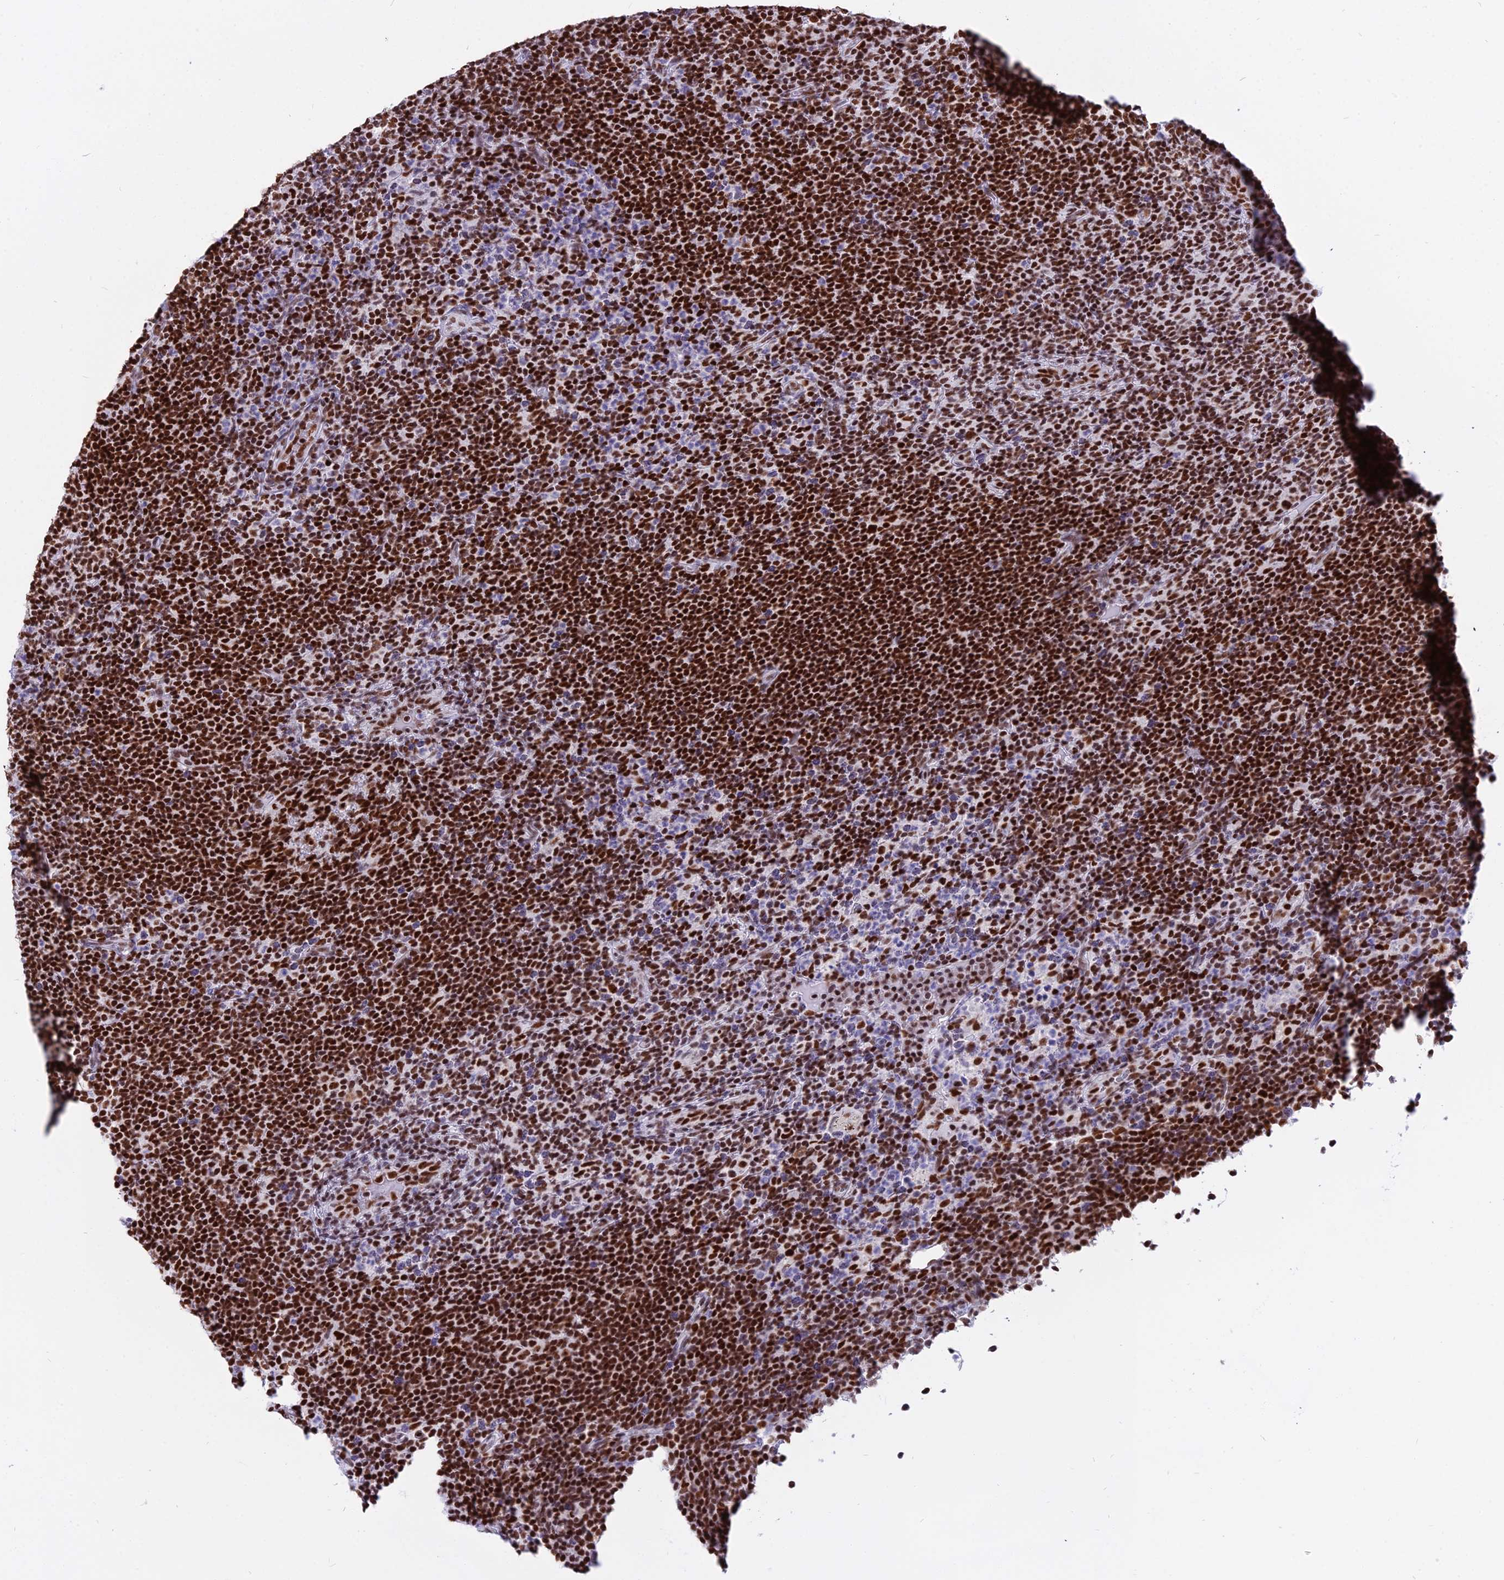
{"staining": {"intensity": "strong", "quantity": ">75%", "location": "nuclear"}, "tissue": "lymphoma", "cell_type": "Tumor cells", "image_type": "cancer", "snomed": [{"axis": "morphology", "description": "Hodgkin's disease, NOS"}, {"axis": "topography", "description": "Lymph node"}], "caption": "This histopathology image shows IHC staining of human Hodgkin's disease, with high strong nuclear expression in approximately >75% of tumor cells.", "gene": "PARP1", "patient": {"sex": "female", "age": 57}}